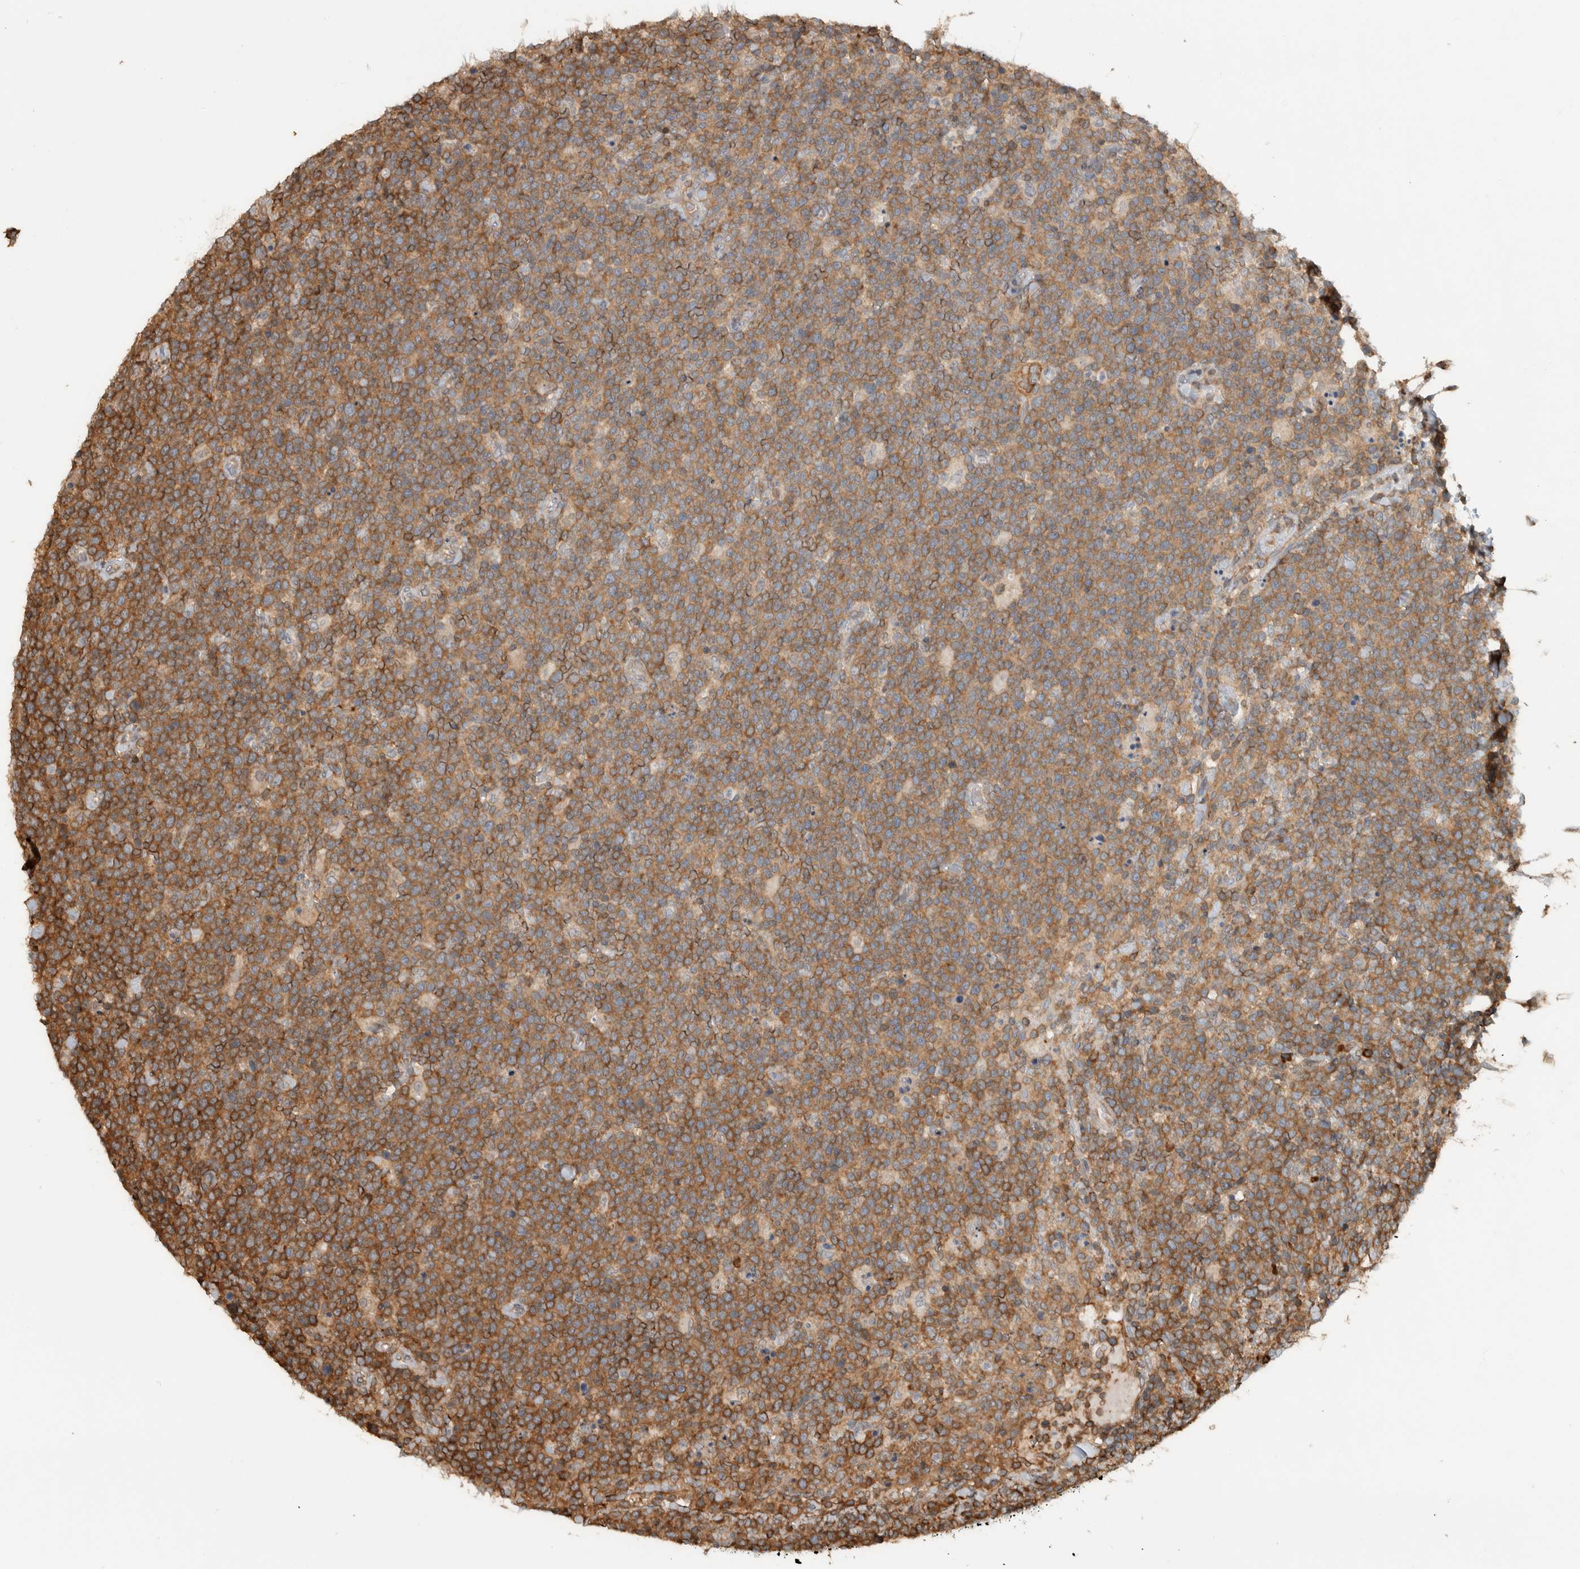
{"staining": {"intensity": "moderate", "quantity": ">75%", "location": "cytoplasmic/membranous"}, "tissue": "lymphoma", "cell_type": "Tumor cells", "image_type": "cancer", "snomed": [{"axis": "morphology", "description": "Malignant lymphoma, non-Hodgkin's type, High grade"}, {"axis": "topography", "description": "Lymph node"}], "caption": "Brown immunohistochemical staining in human malignant lymphoma, non-Hodgkin's type (high-grade) reveals moderate cytoplasmic/membranous staining in approximately >75% of tumor cells.", "gene": "CNTROB", "patient": {"sex": "male", "age": 61}}